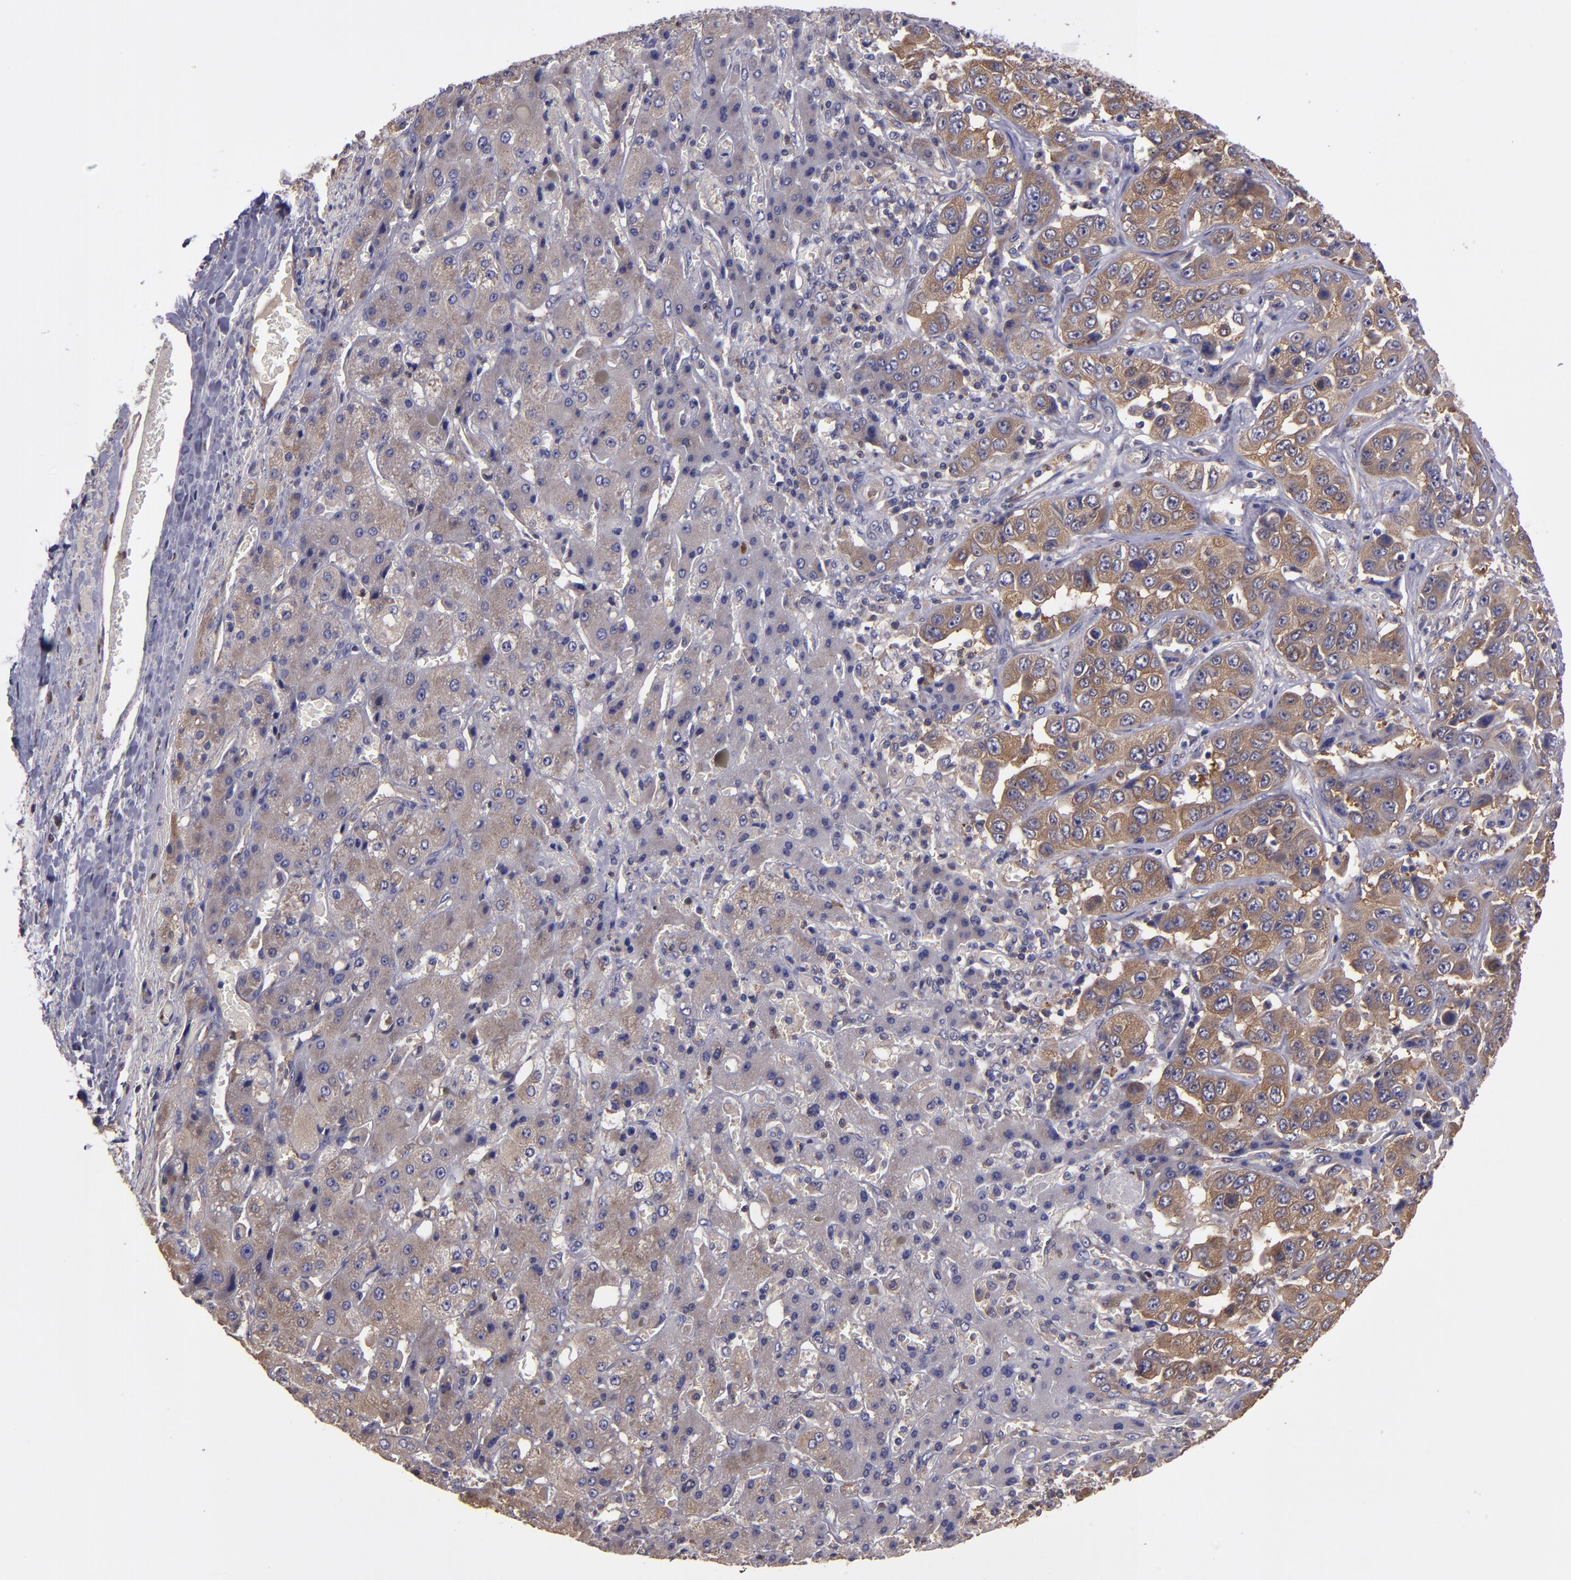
{"staining": {"intensity": "moderate", "quantity": "25%-75%", "location": "cytoplasmic/membranous"}, "tissue": "liver cancer", "cell_type": "Tumor cells", "image_type": "cancer", "snomed": [{"axis": "morphology", "description": "Cholangiocarcinoma"}, {"axis": "topography", "description": "Liver"}], "caption": "IHC histopathology image of neoplastic tissue: human cholangiocarcinoma (liver) stained using immunohistochemistry (IHC) demonstrates medium levels of moderate protein expression localized specifically in the cytoplasmic/membranous of tumor cells, appearing as a cytoplasmic/membranous brown color.", "gene": "CARS1", "patient": {"sex": "female", "age": 52}}